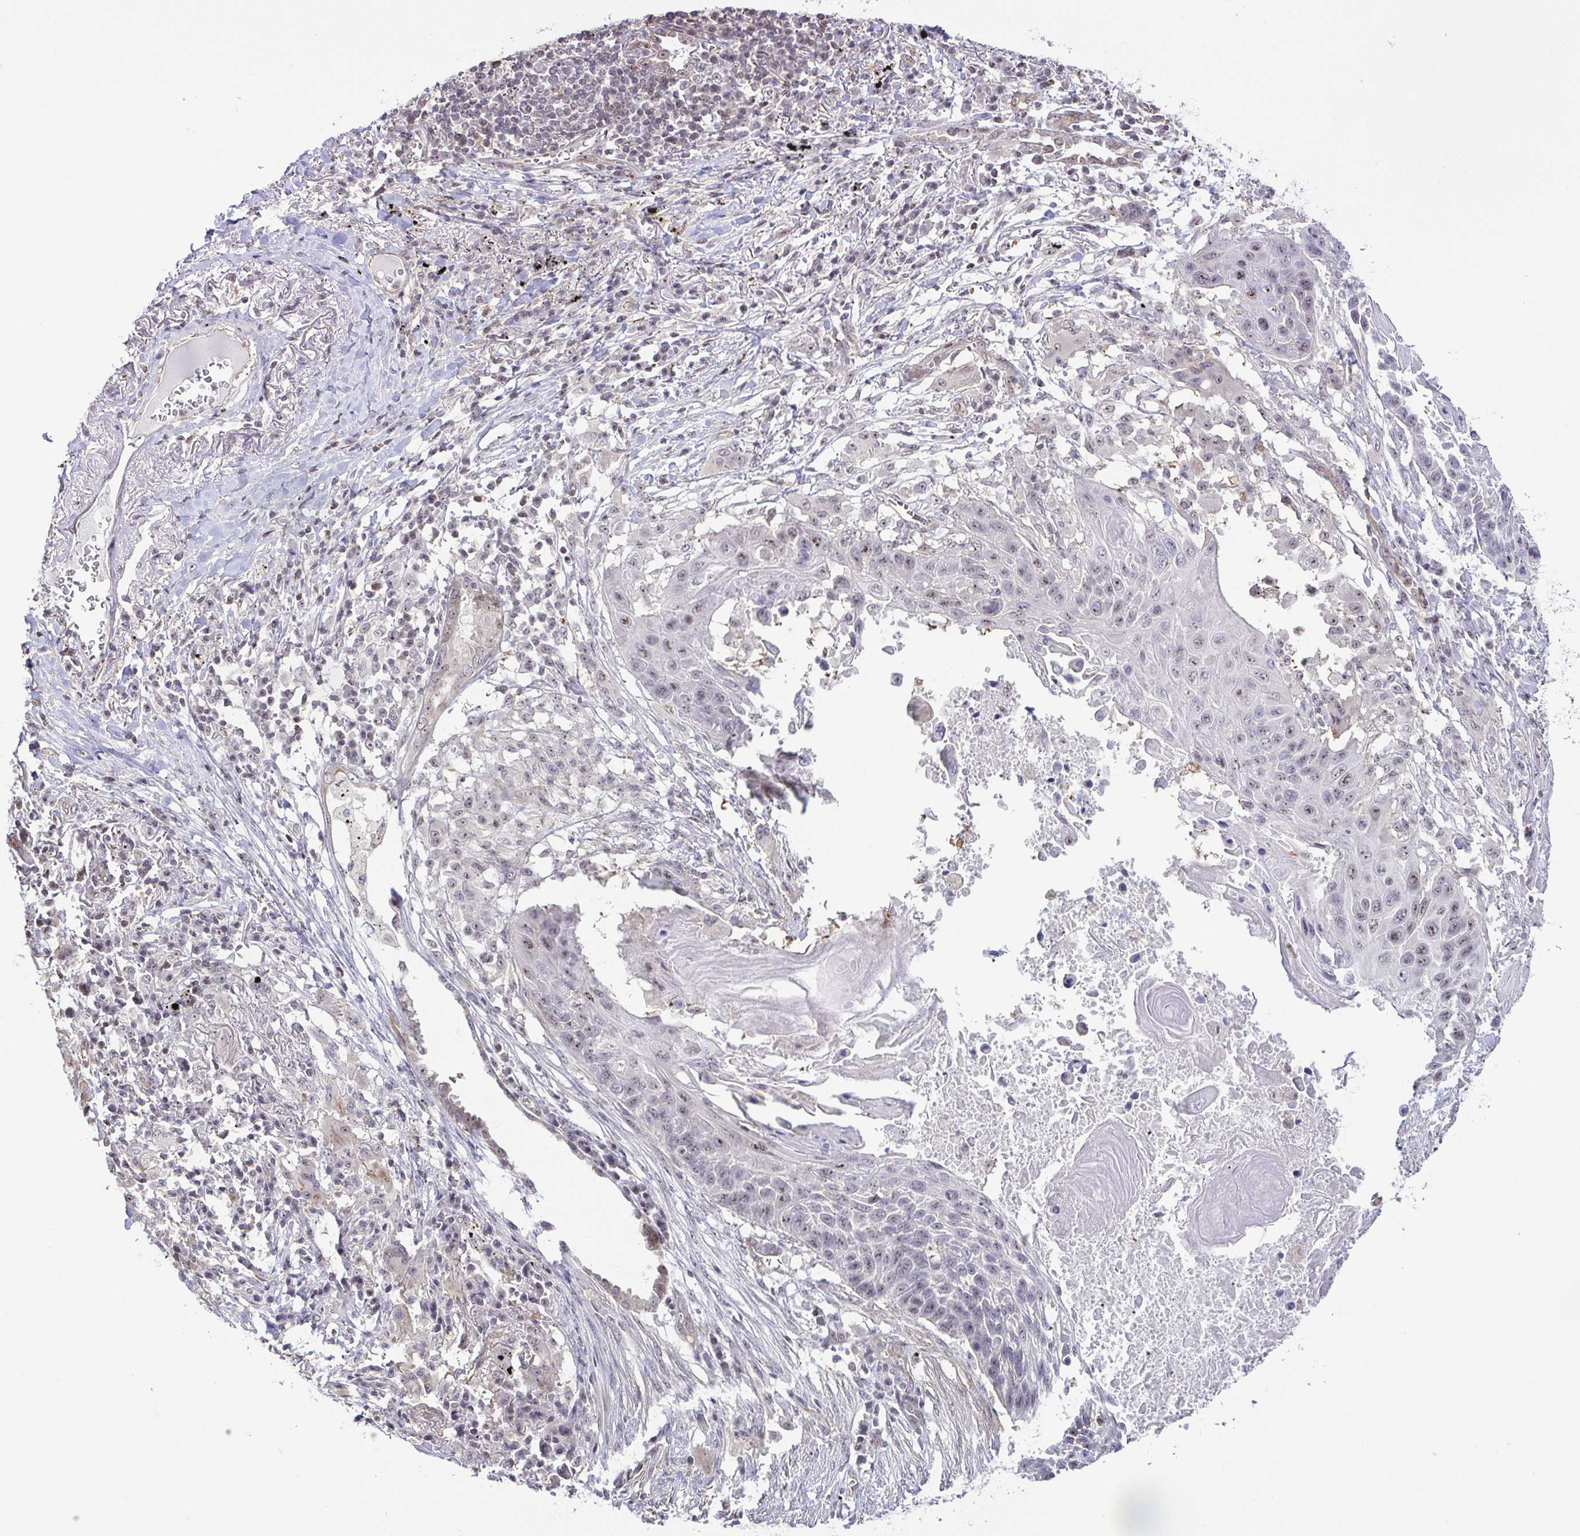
{"staining": {"intensity": "weak", "quantity": "<25%", "location": "nuclear"}, "tissue": "lung cancer", "cell_type": "Tumor cells", "image_type": "cancer", "snomed": [{"axis": "morphology", "description": "Squamous cell carcinoma, NOS"}, {"axis": "topography", "description": "Lung"}], "caption": "Lung cancer (squamous cell carcinoma) was stained to show a protein in brown. There is no significant positivity in tumor cells. (Stains: DAB (3,3'-diaminobenzidine) immunohistochemistry with hematoxylin counter stain, Microscopy: brightfield microscopy at high magnification).", "gene": "RSL24D1", "patient": {"sex": "male", "age": 78}}